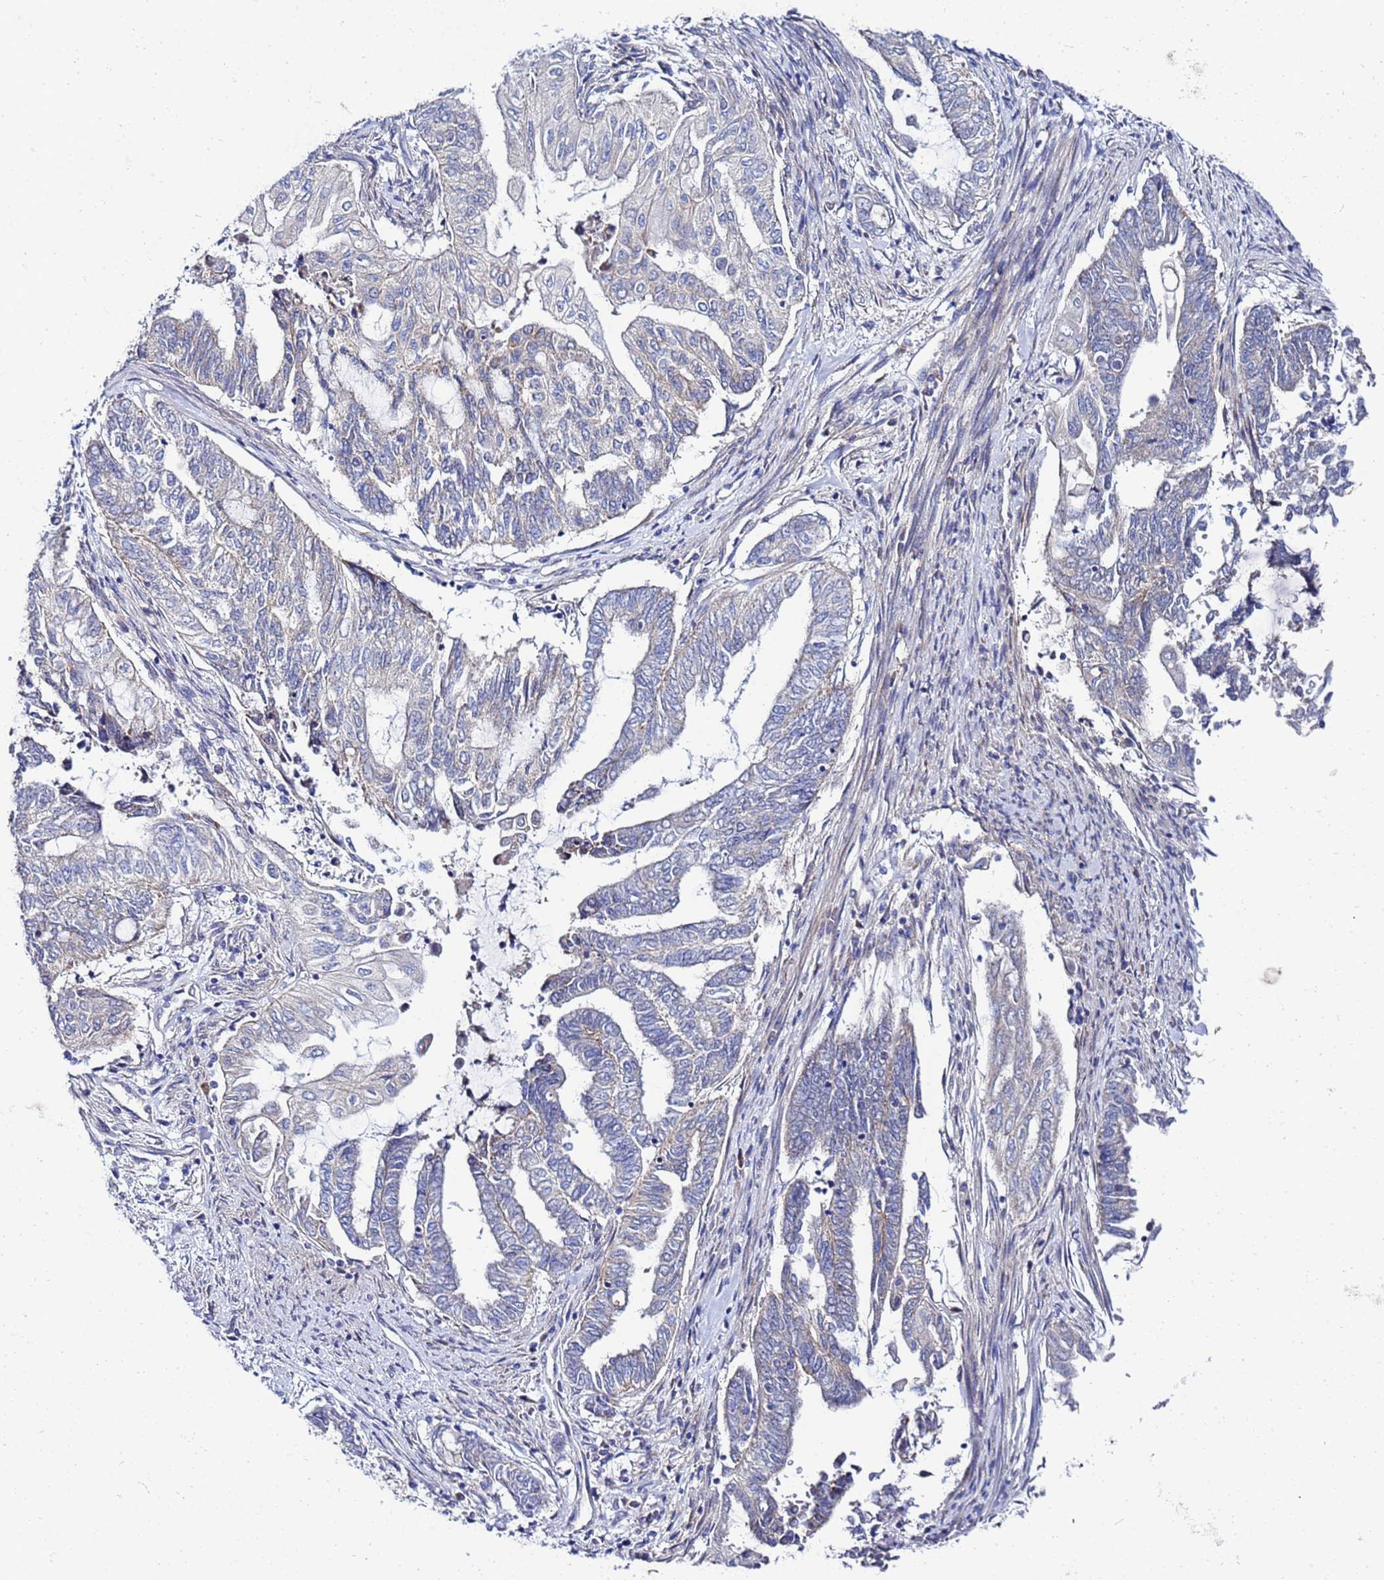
{"staining": {"intensity": "negative", "quantity": "none", "location": "none"}, "tissue": "endometrial cancer", "cell_type": "Tumor cells", "image_type": "cancer", "snomed": [{"axis": "morphology", "description": "Adenocarcinoma, NOS"}, {"axis": "topography", "description": "Uterus"}, {"axis": "topography", "description": "Endometrium"}], "caption": "High magnification brightfield microscopy of endometrial adenocarcinoma stained with DAB (brown) and counterstained with hematoxylin (blue): tumor cells show no significant positivity.", "gene": "FAHD2A", "patient": {"sex": "female", "age": 70}}